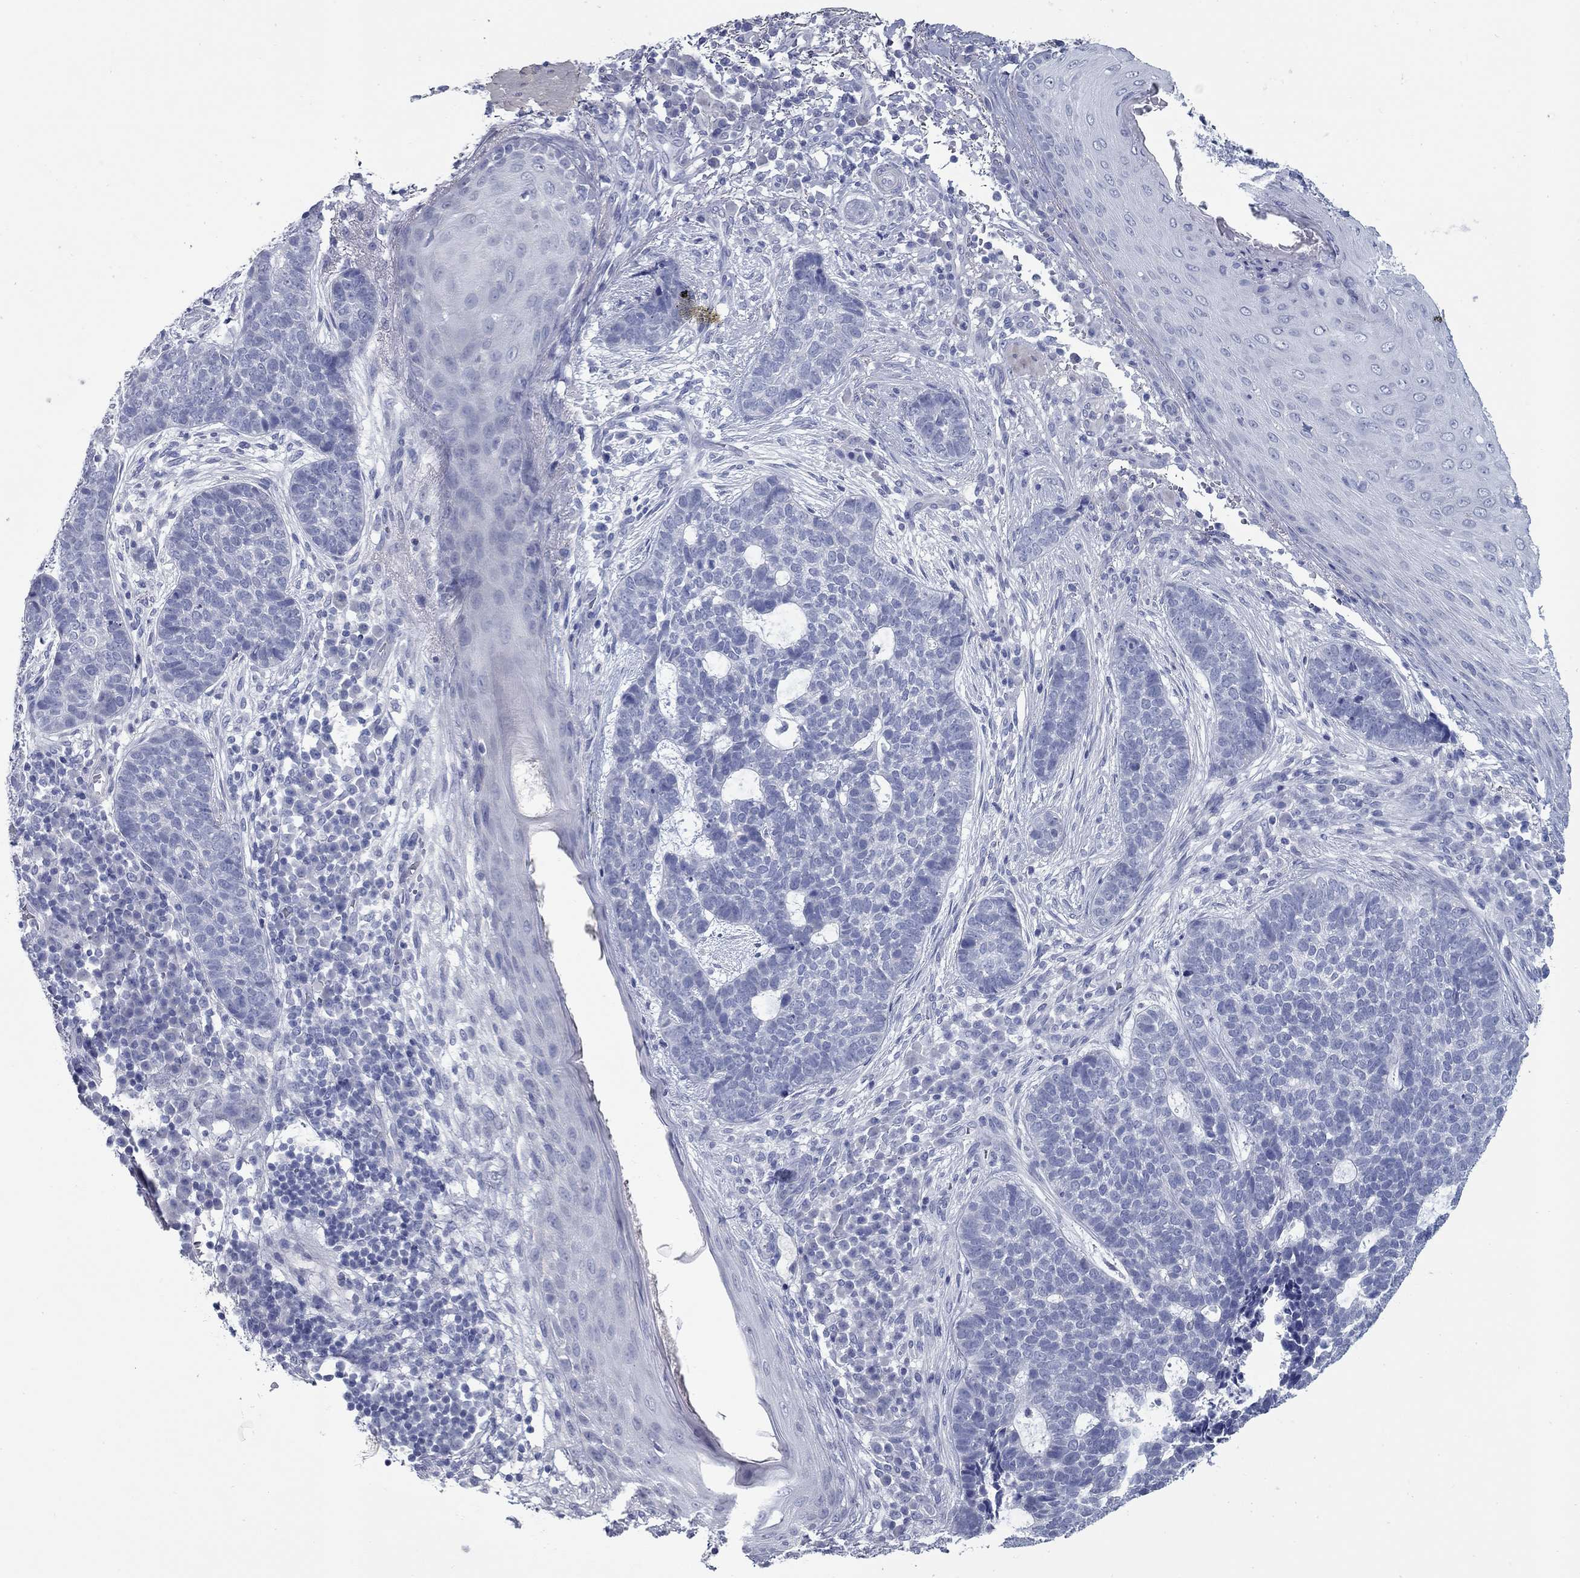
{"staining": {"intensity": "negative", "quantity": "none", "location": "none"}, "tissue": "skin cancer", "cell_type": "Tumor cells", "image_type": "cancer", "snomed": [{"axis": "morphology", "description": "Basal cell carcinoma"}, {"axis": "topography", "description": "Skin"}], "caption": "Tumor cells show no significant protein staining in basal cell carcinoma (skin).", "gene": "KIRREL2", "patient": {"sex": "female", "age": 69}}